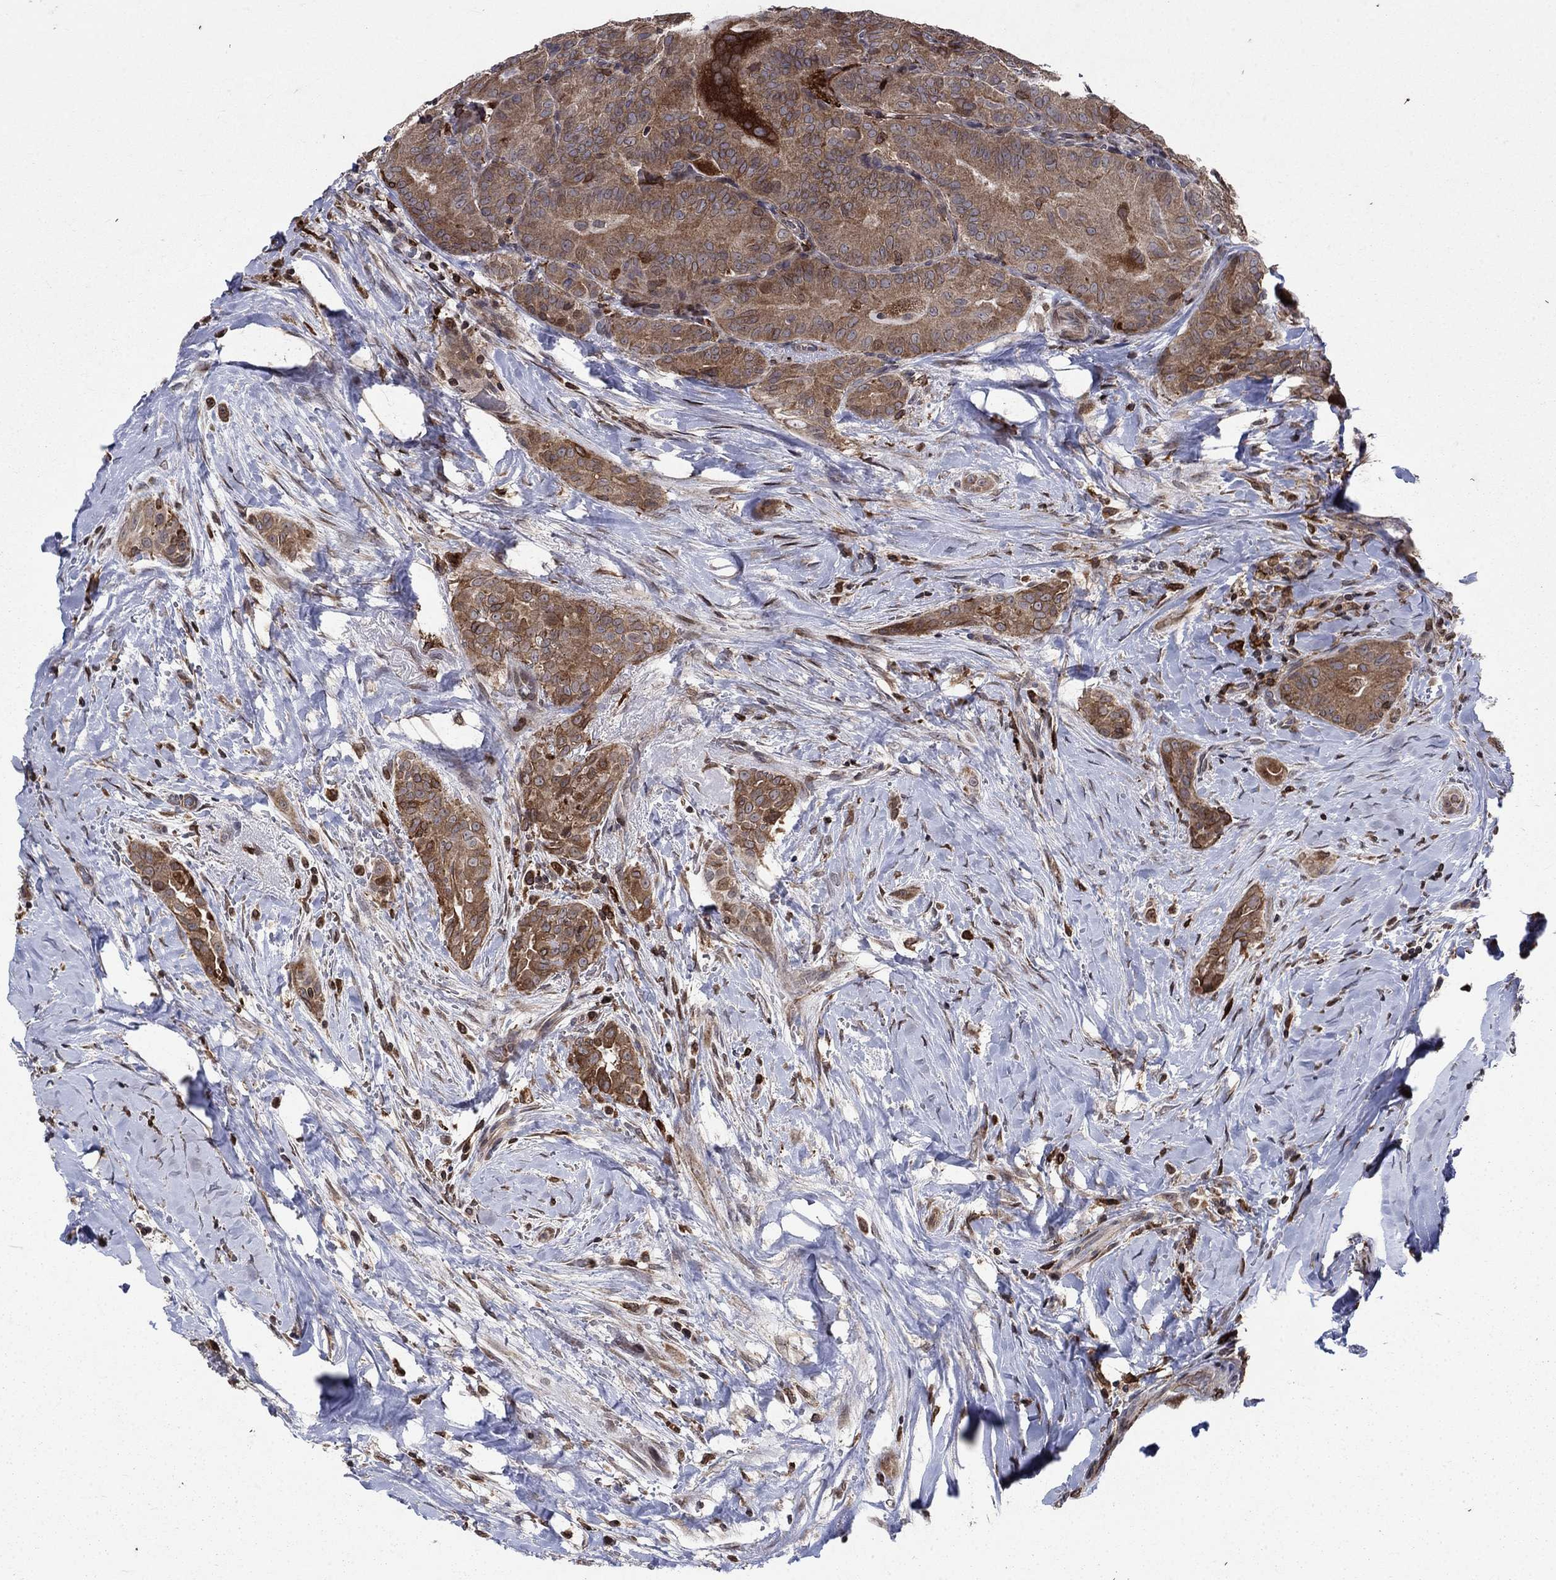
{"staining": {"intensity": "moderate", "quantity": ">75%", "location": "cytoplasmic/membranous"}, "tissue": "thyroid cancer", "cell_type": "Tumor cells", "image_type": "cancer", "snomed": [{"axis": "morphology", "description": "Papillary adenocarcinoma, NOS"}, {"axis": "topography", "description": "Thyroid gland"}], "caption": "A photomicrograph of thyroid cancer stained for a protein displays moderate cytoplasmic/membranous brown staining in tumor cells.", "gene": "DHRS7", "patient": {"sex": "male", "age": 61}}